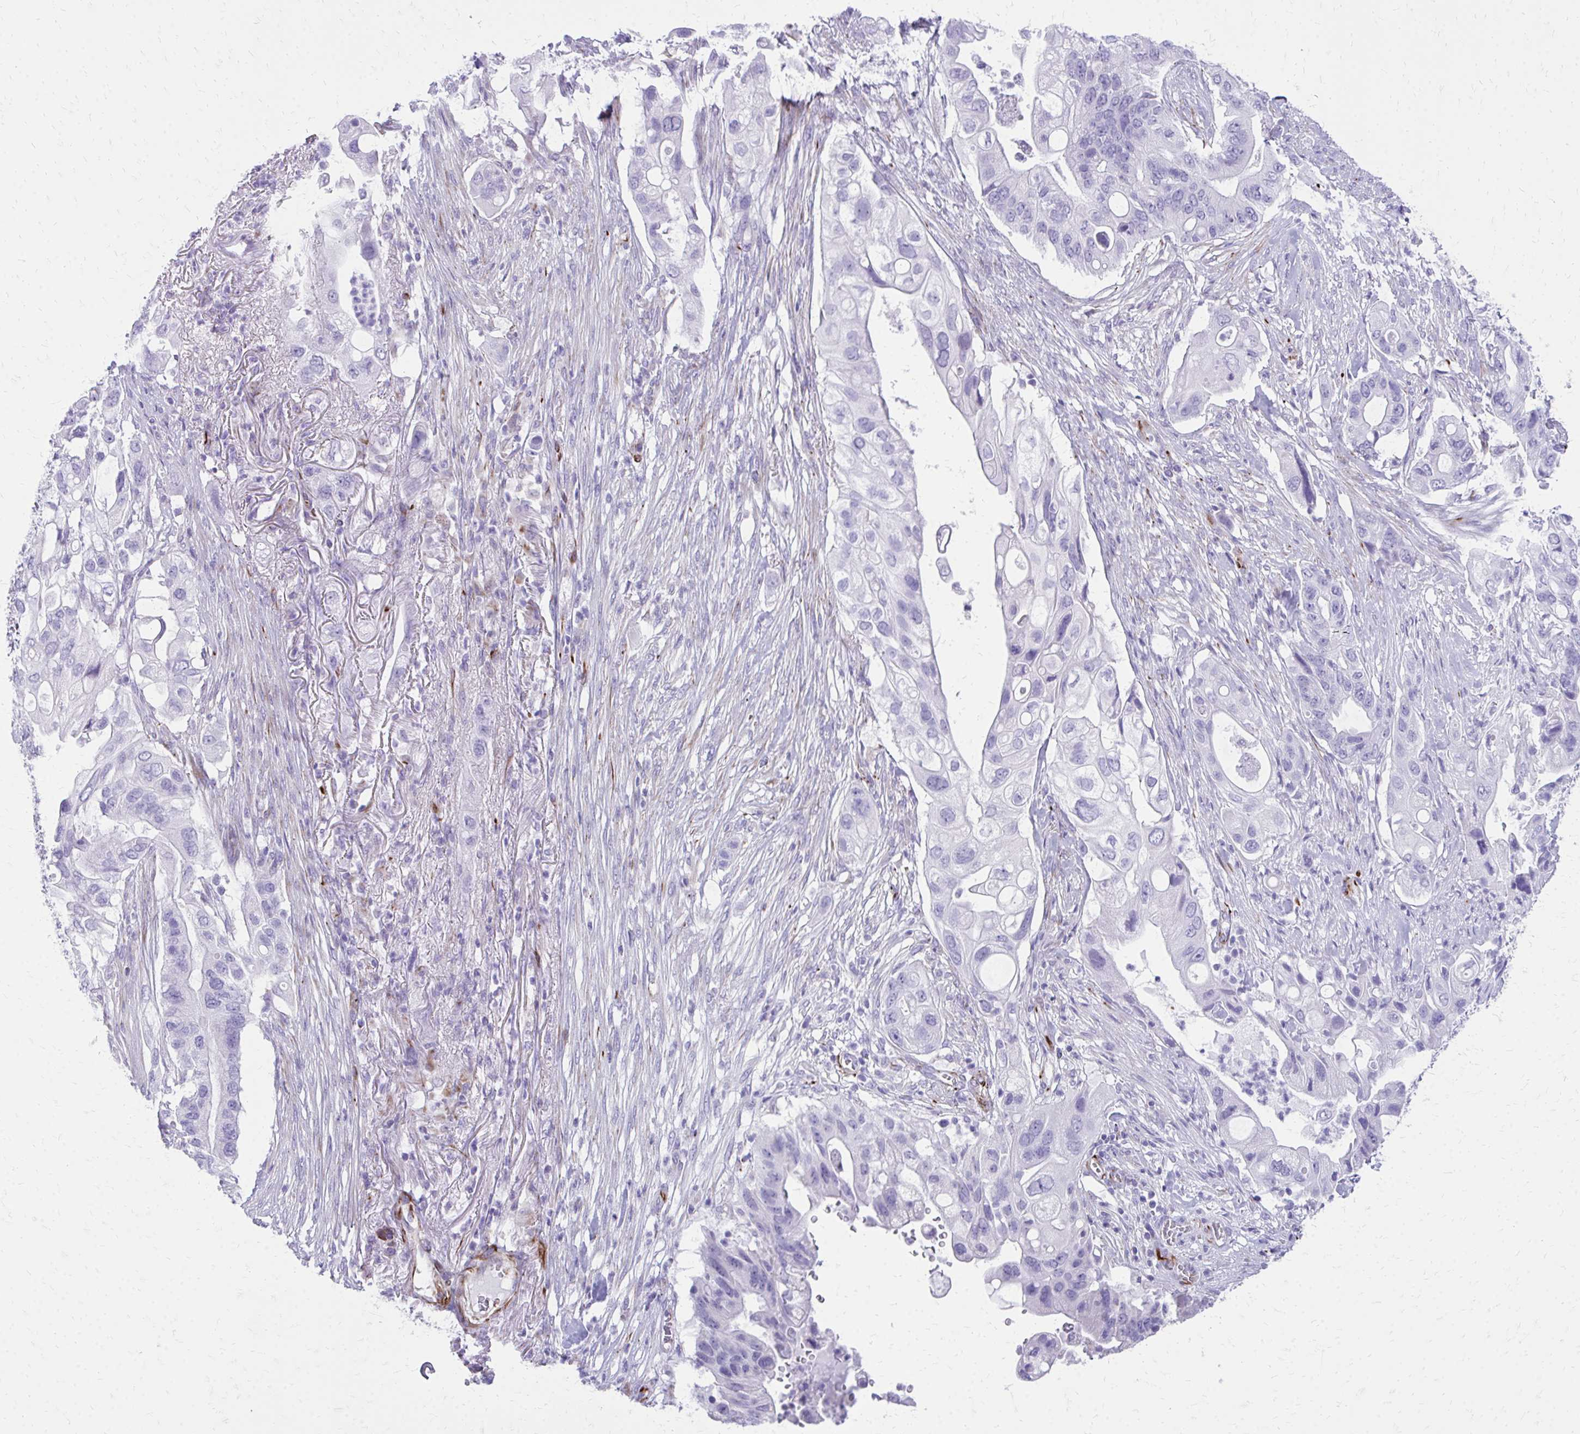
{"staining": {"intensity": "negative", "quantity": "none", "location": "none"}, "tissue": "pancreatic cancer", "cell_type": "Tumor cells", "image_type": "cancer", "snomed": [{"axis": "morphology", "description": "Adenocarcinoma, NOS"}, {"axis": "topography", "description": "Pancreas"}], "caption": "Immunohistochemical staining of human adenocarcinoma (pancreatic) shows no significant positivity in tumor cells. (Immunohistochemistry (ihc), brightfield microscopy, high magnification).", "gene": "TRIM6", "patient": {"sex": "female", "age": 72}}